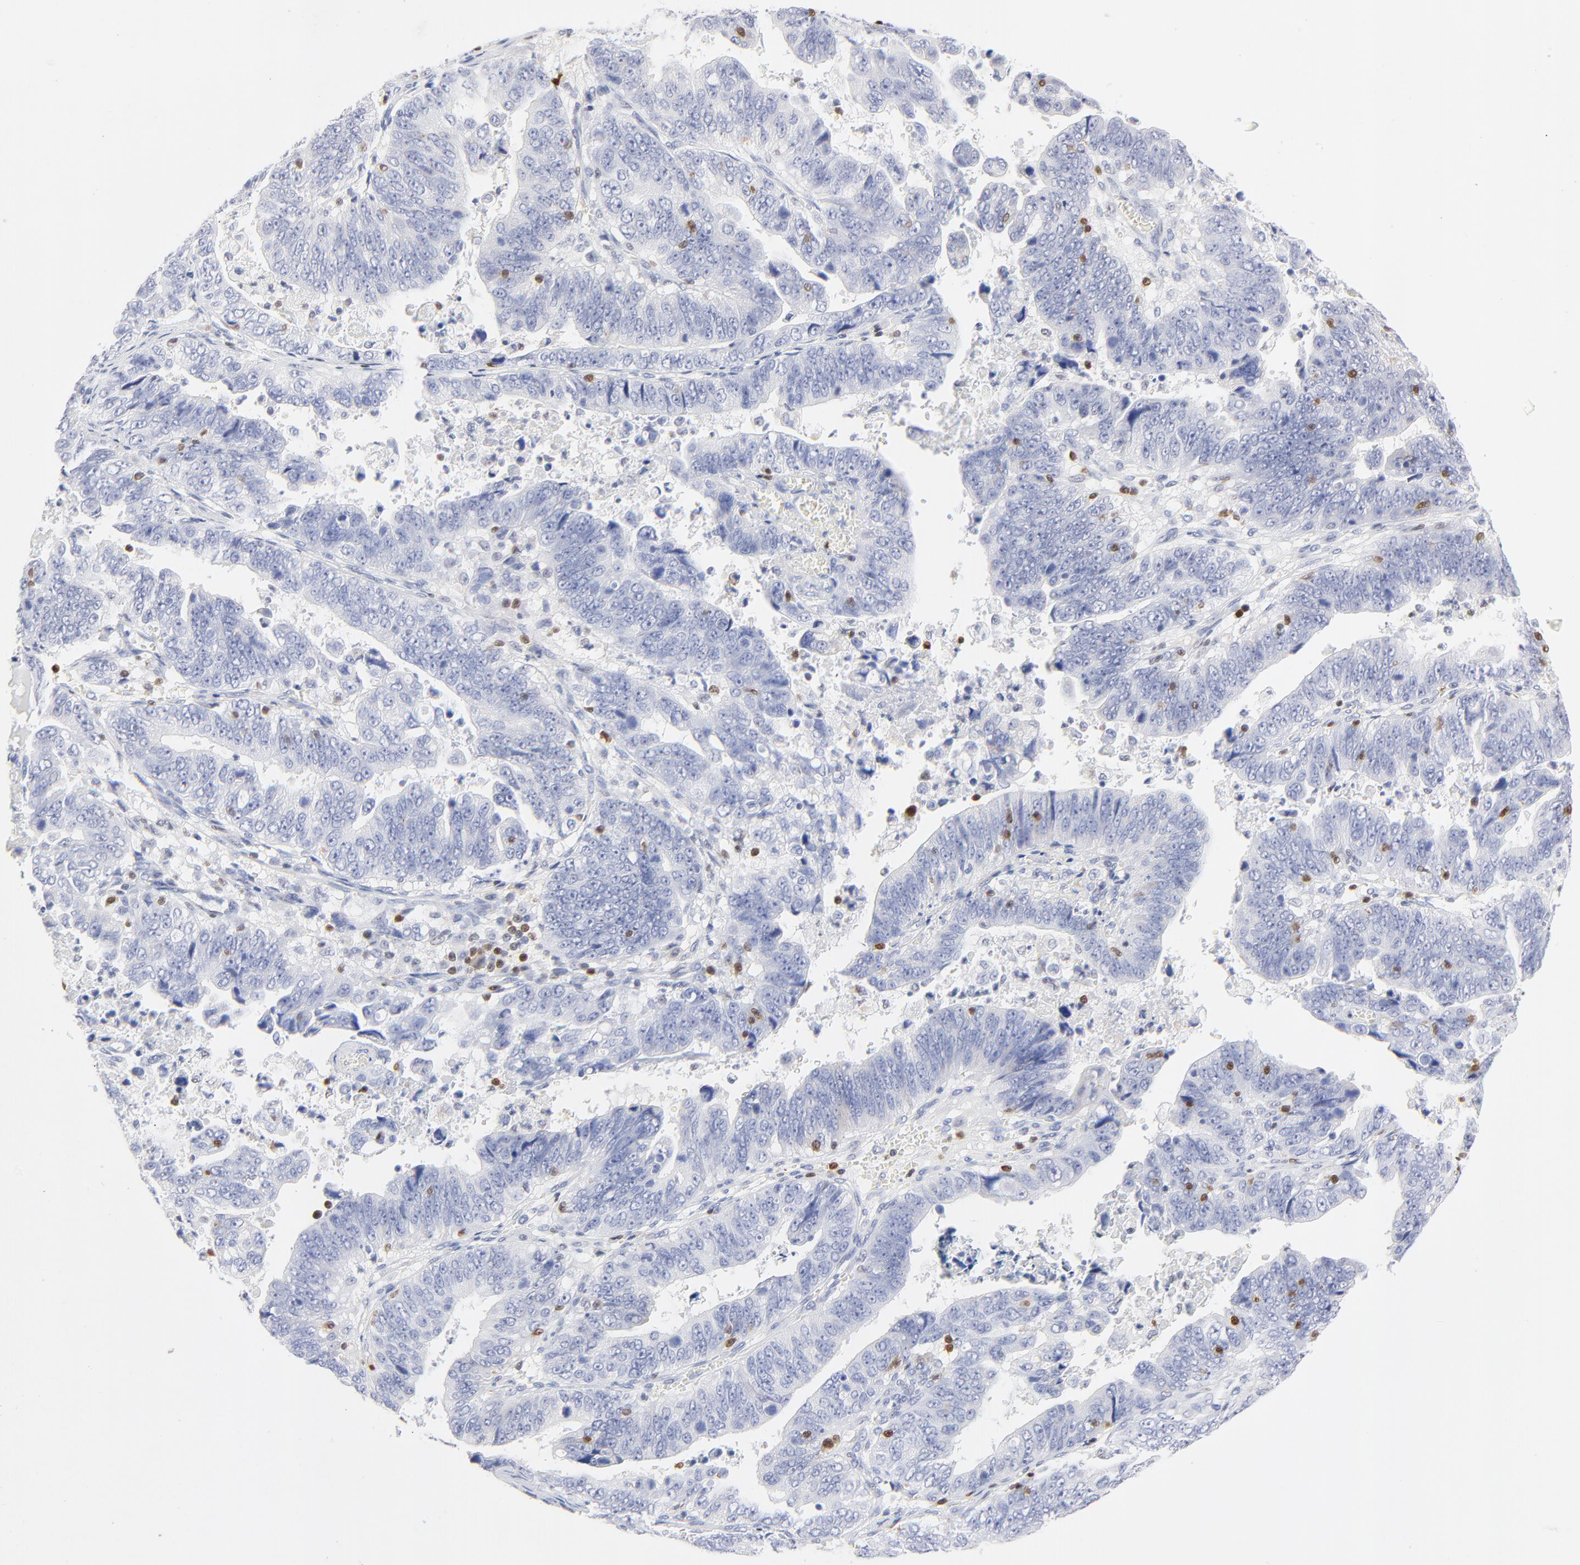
{"staining": {"intensity": "negative", "quantity": "none", "location": "none"}, "tissue": "stomach cancer", "cell_type": "Tumor cells", "image_type": "cancer", "snomed": [{"axis": "morphology", "description": "Adenocarcinoma, NOS"}, {"axis": "topography", "description": "Stomach, upper"}], "caption": "This is an immunohistochemistry (IHC) histopathology image of stomach cancer (adenocarcinoma). There is no positivity in tumor cells.", "gene": "ZAP70", "patient": {"sex": "female", "age": 50}}